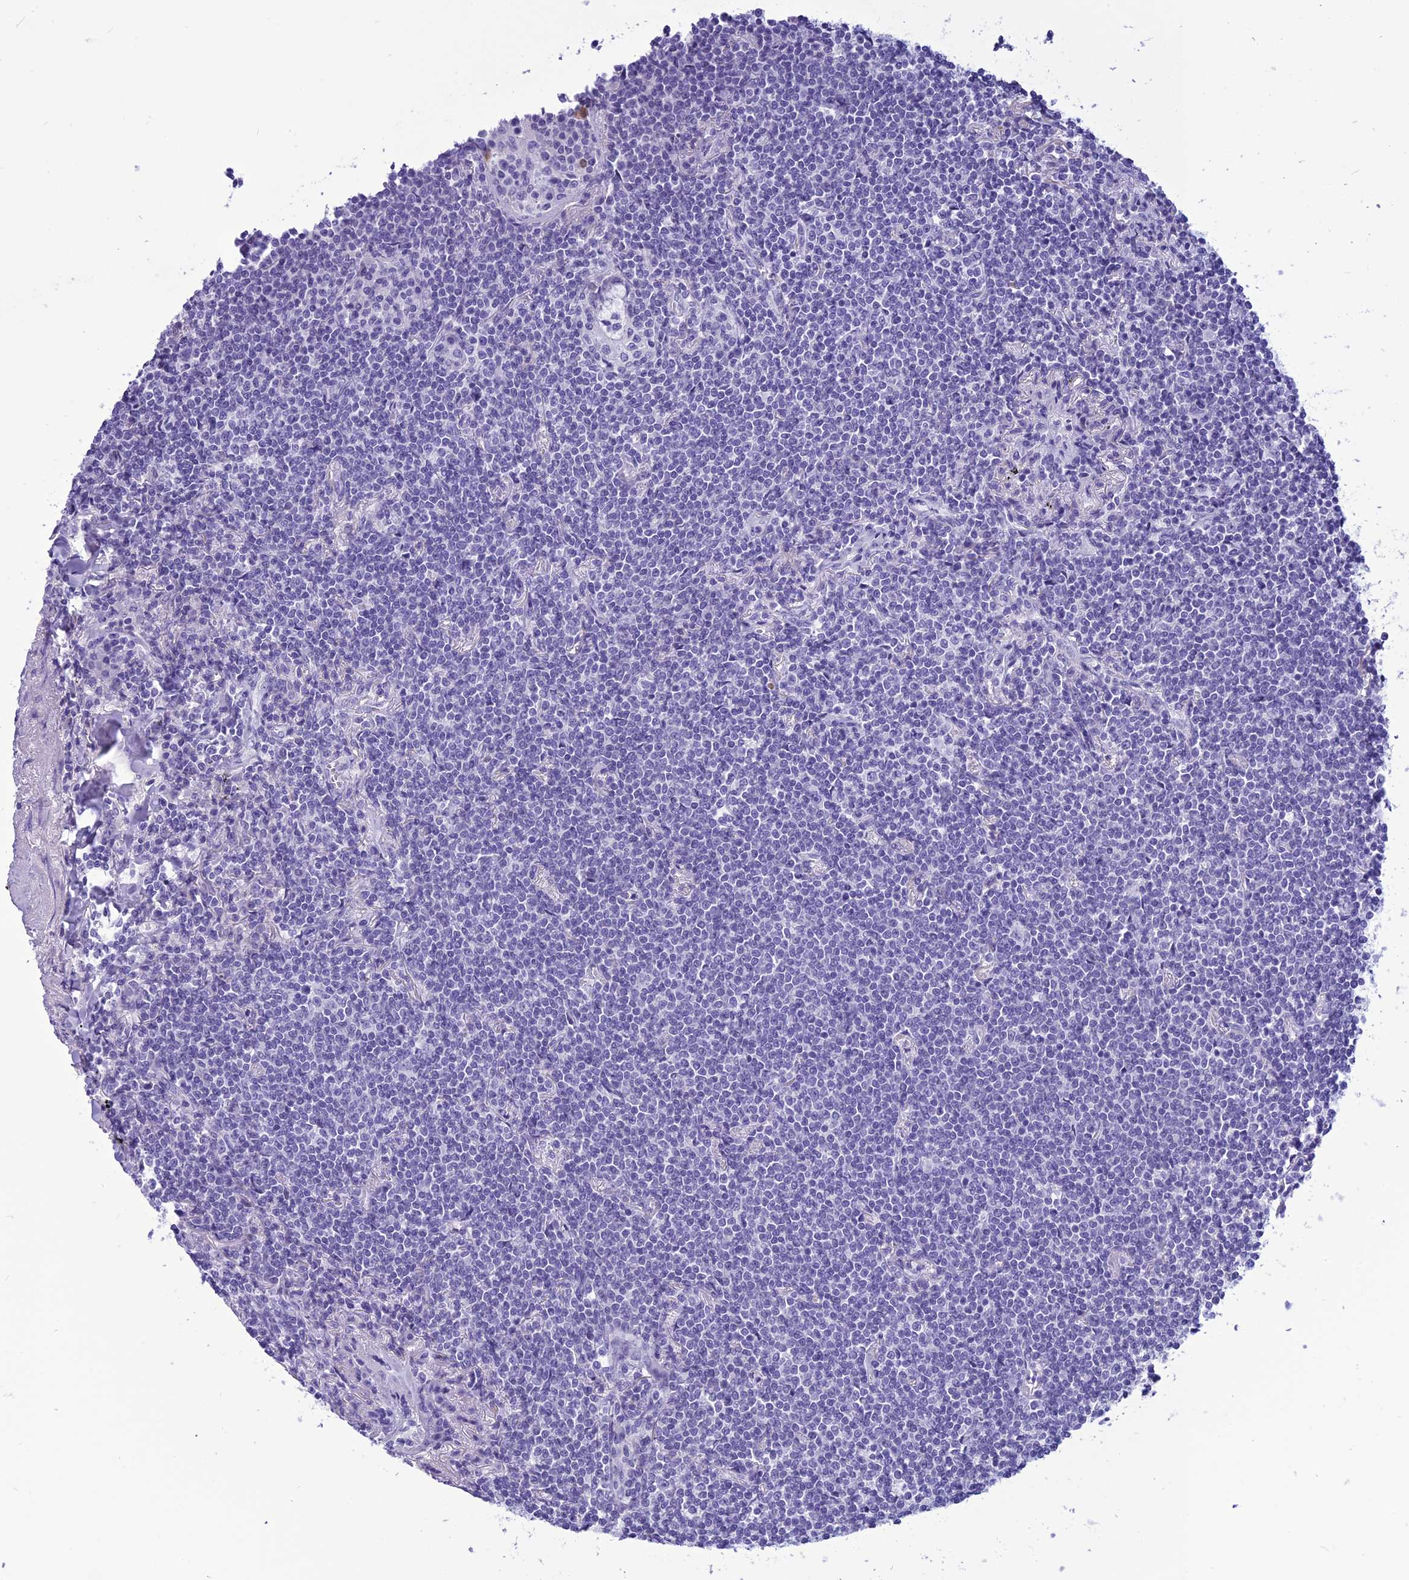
{"staining": {"intensity": "negative", "quantity": "none", "location": "none"}, "tissue": "lymphoma", "cell_type": "Tumor cells", "image_type": "cancer", "snomed": [{"axis": "morphology", "description": "Malignant lymphoma, non-Hodgkin's type, Low grade"}, {"axis": "topography", "description": "Lung"}], "caption": "High power microscopy image of an IHC histopathology image of low-grade malignant lymphoma, non-Hodgkin's type, revealing no significant positivity in tumor cells. The staining is performed using DAB brown chromogen with nuclei counter-stained in using hematoxylin.", "gene": "BBS2", "patient": {"sex": "female", "age": 71}}